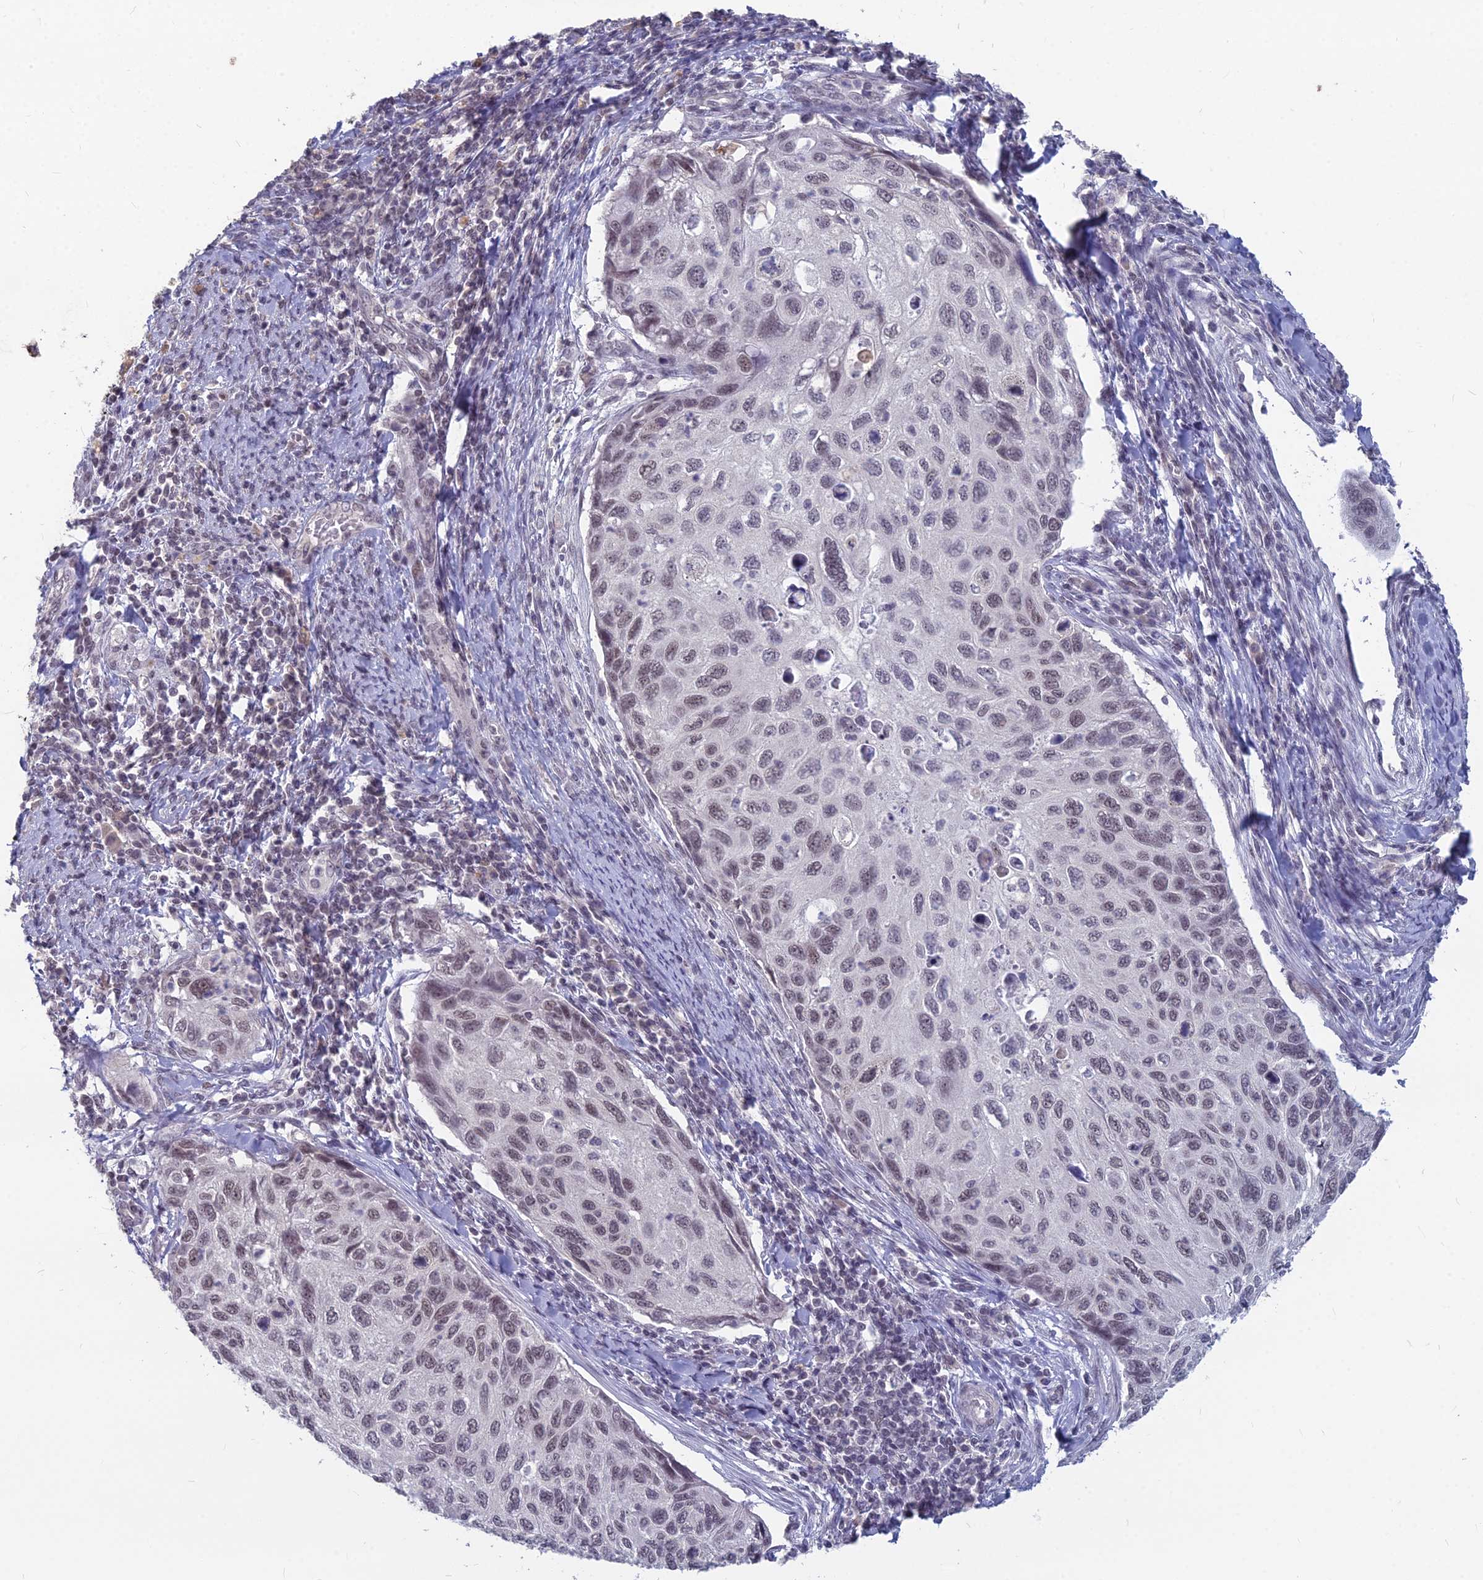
{"staining": {"intensity": "weak", "quantity": "<25%", "location": "nuclear"}, "tissue": "cervical cancer", "cell_type": "Tumor cells", "image_type": "cancer", "snomed": [{"axis": "morphology", "description": "Squamous cell carcinoma, NOS"}, {"axis": "topography", "description": "Cervix"}], "caption": "Tumor cells are negative for protein expression in human cervical cancer (squamous cell carcinoma). (Stains: DAB (3,3'-diaminobenzidine) immunohistochemistry (IHC) with hematoxylin counter stain, Microscopy: brightfield microscopy at high magnification).", "gene": "KAT7", "patient": {"sex": "female", "age": 70}}